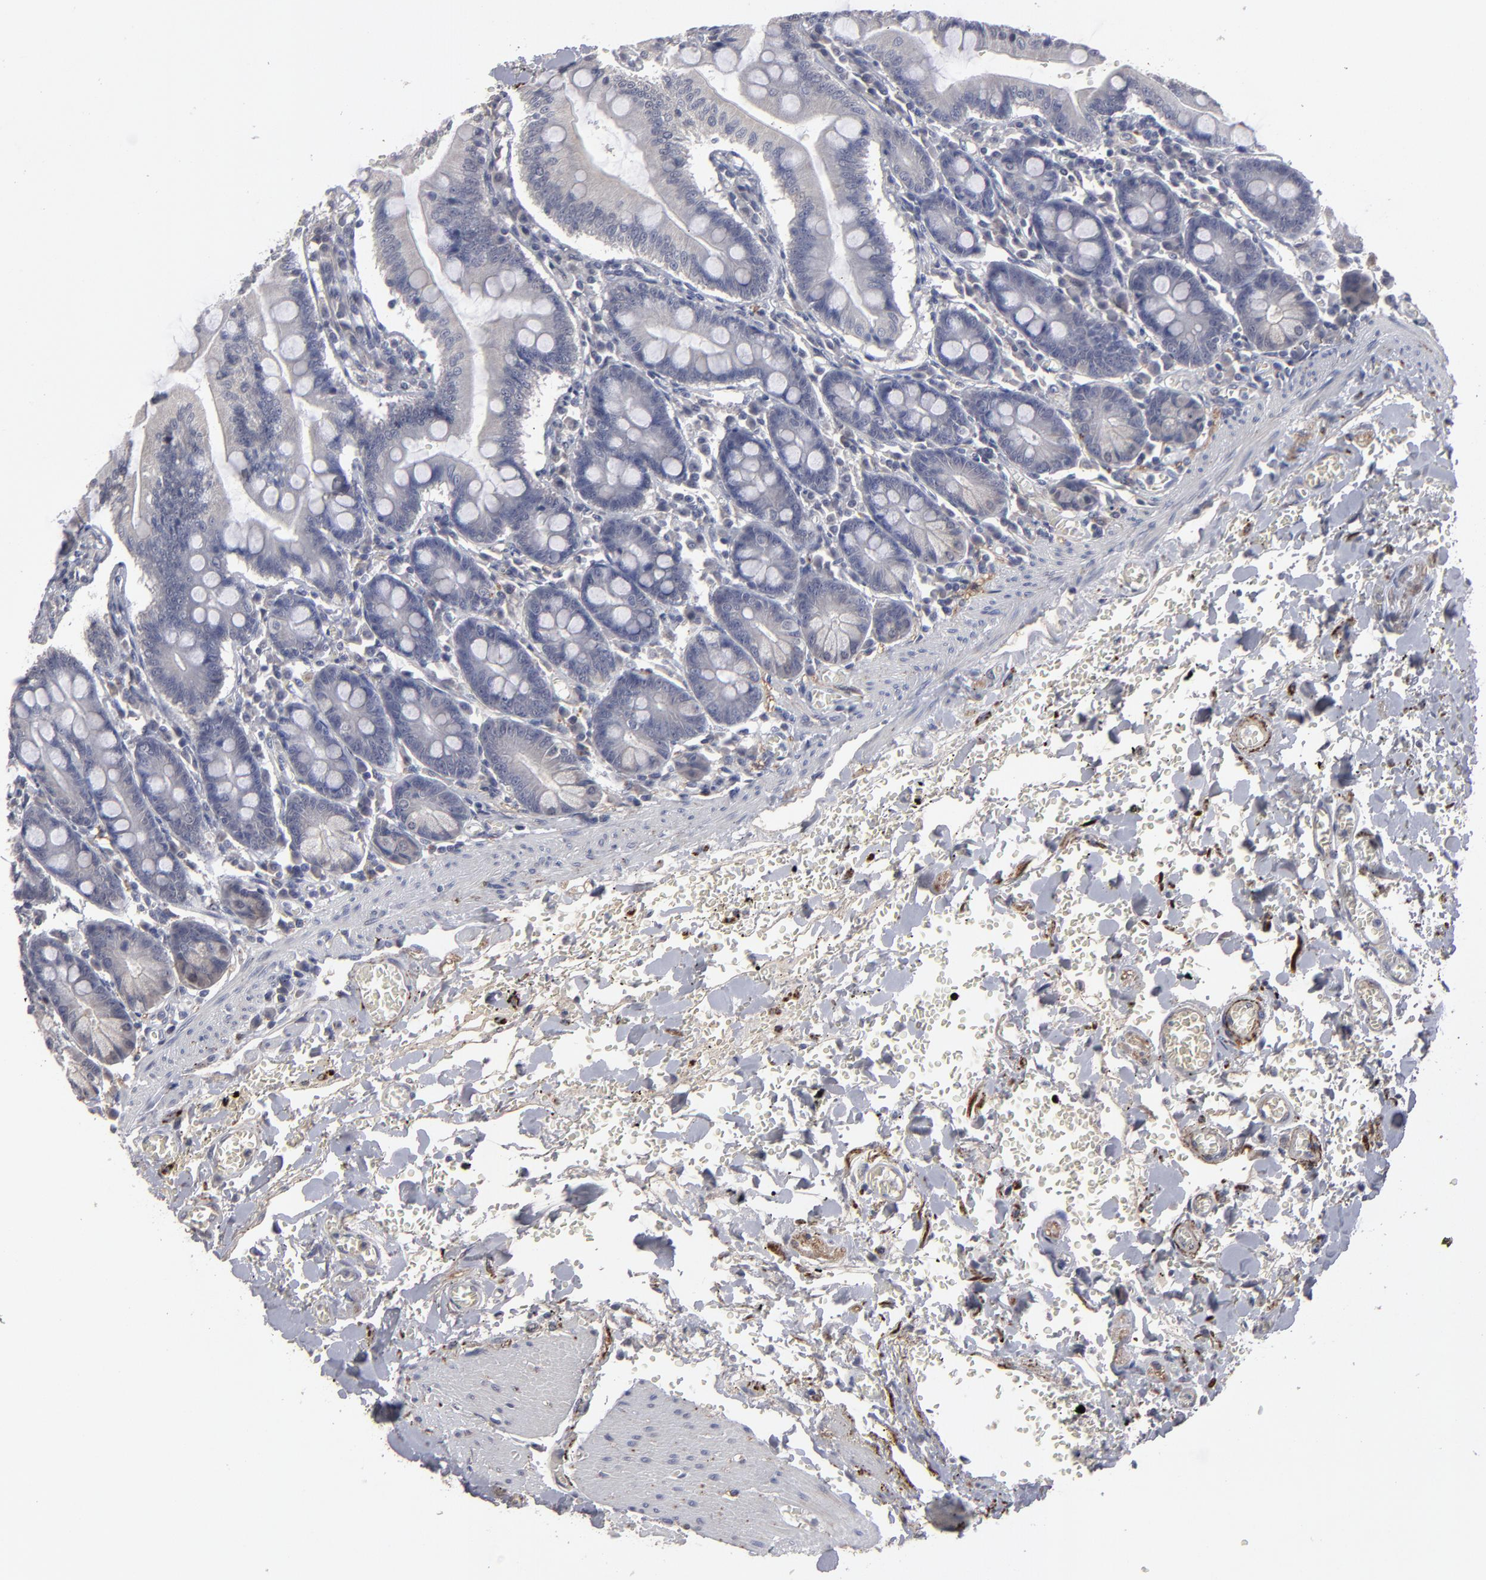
{"staining": {"intensity": "negative", "quantity": "none", "location": "none"}, "tissue": "small intestine", "cell_type": "Glandular cells", "image_type": "normal", "snomed": [{"axis": "morphology", "description": "Normal tissue, NOS"}, {"axis": "topography", "description": "Small intestine"}], "caption": "Immunohistochemistry (IHC) histopathology image of normal small intestine stained for a protein (brown), which displays no staining in glandular cells.", "gene": "GPM6B", "patient": {"sex": "male", "age": 71}}